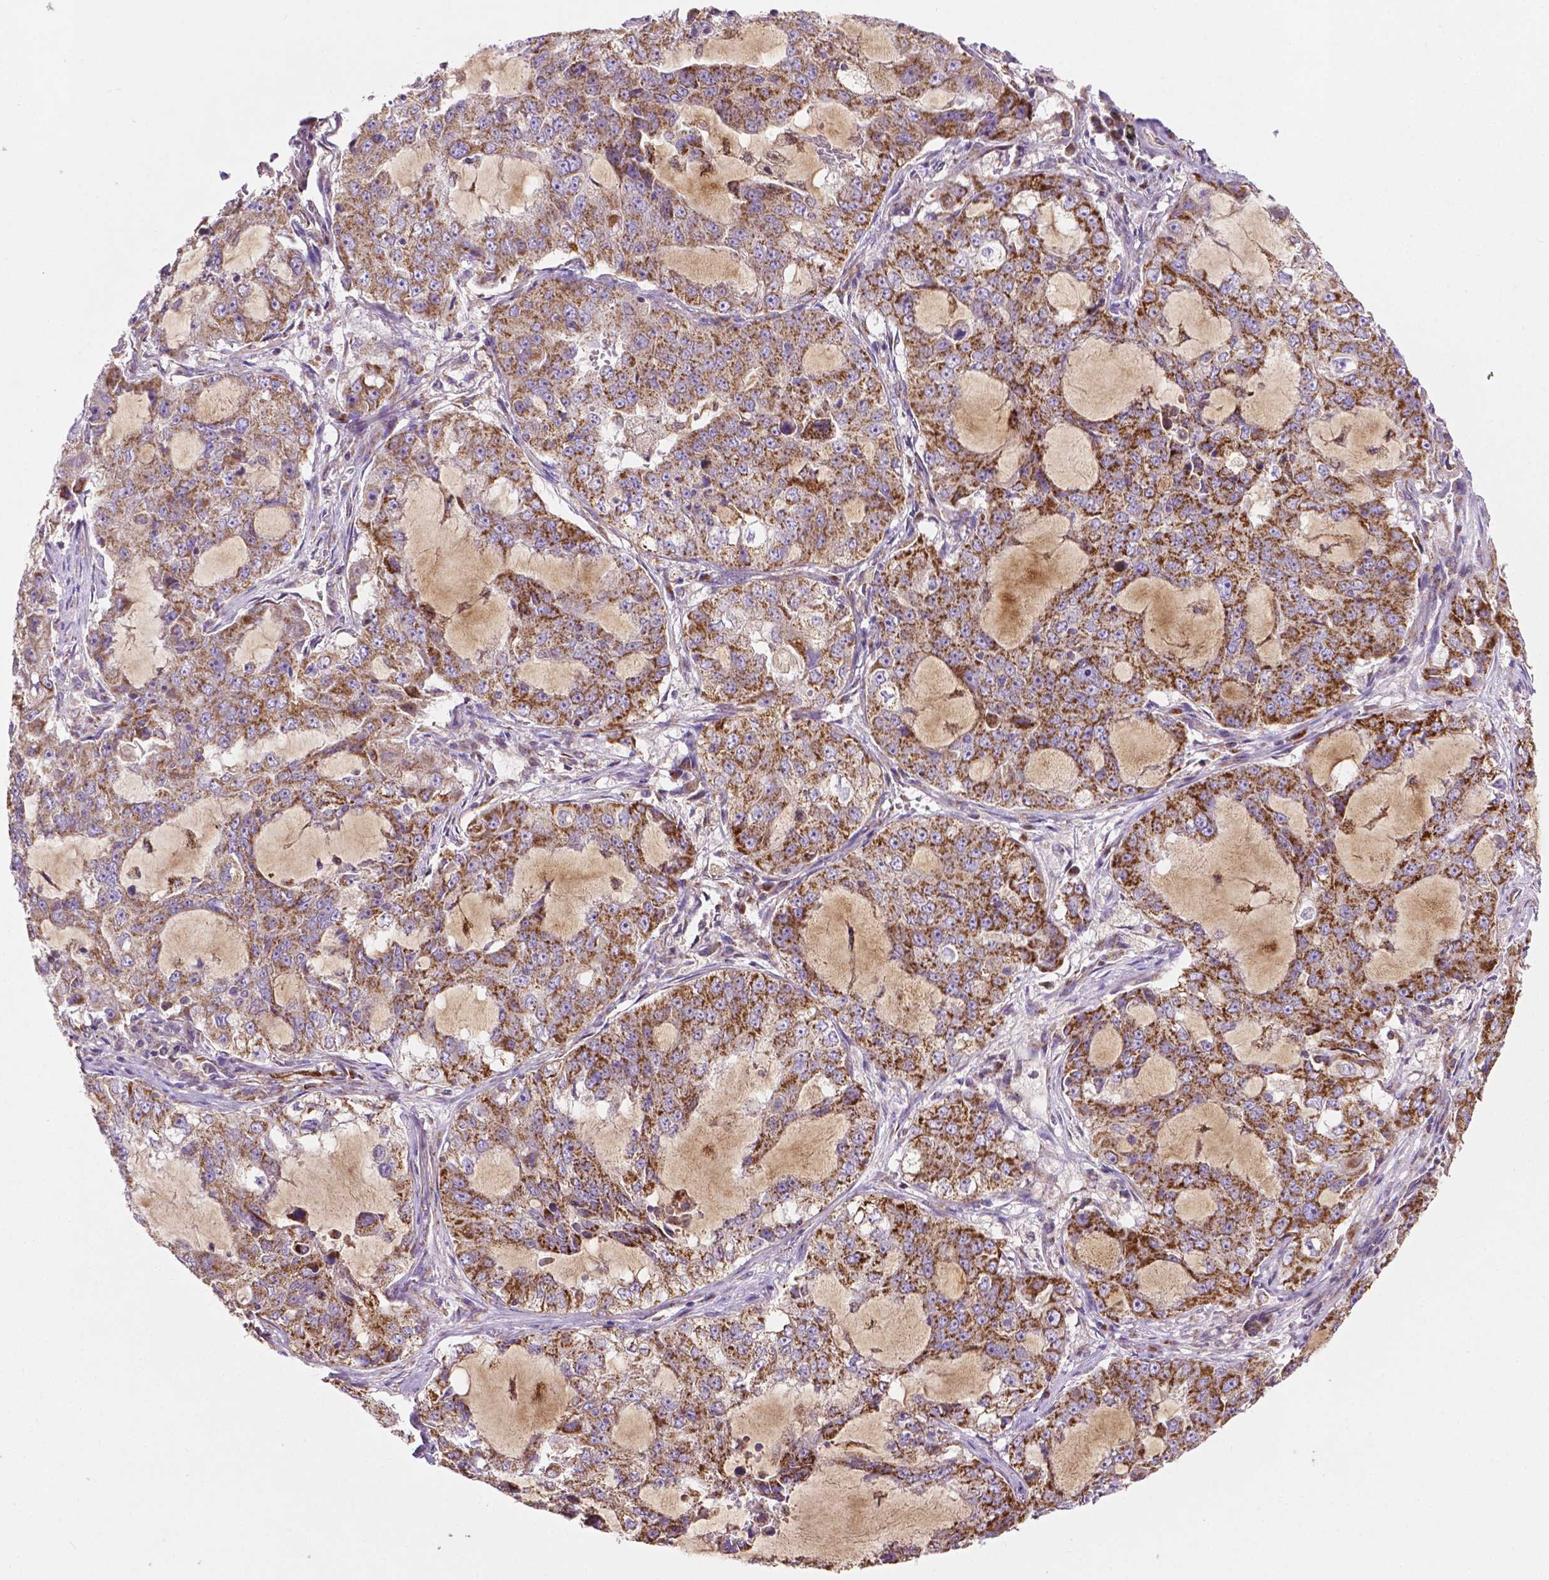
{"staining": {"intensity": "strong", "quantity": ">75%", "location": "cytoplasmic/membranous"}, "tissue": "lung cancer", "cell_type": "Tumor cells", "image_type": "cancer", "snomed": [{"axis": "morphology", "description": "Adenocarcinoma, NOS"}, {"axis": "topography", "description": "Lung"}], "caption": "An image of adenocarcinoma (lung) stained for a protein reveals strong cytoplasmic/membranous brown staining in tumor cells. Nuclei are stained in blue.", "gene": "ILVBL", "patient": {"sex": "female", "age": 61}}